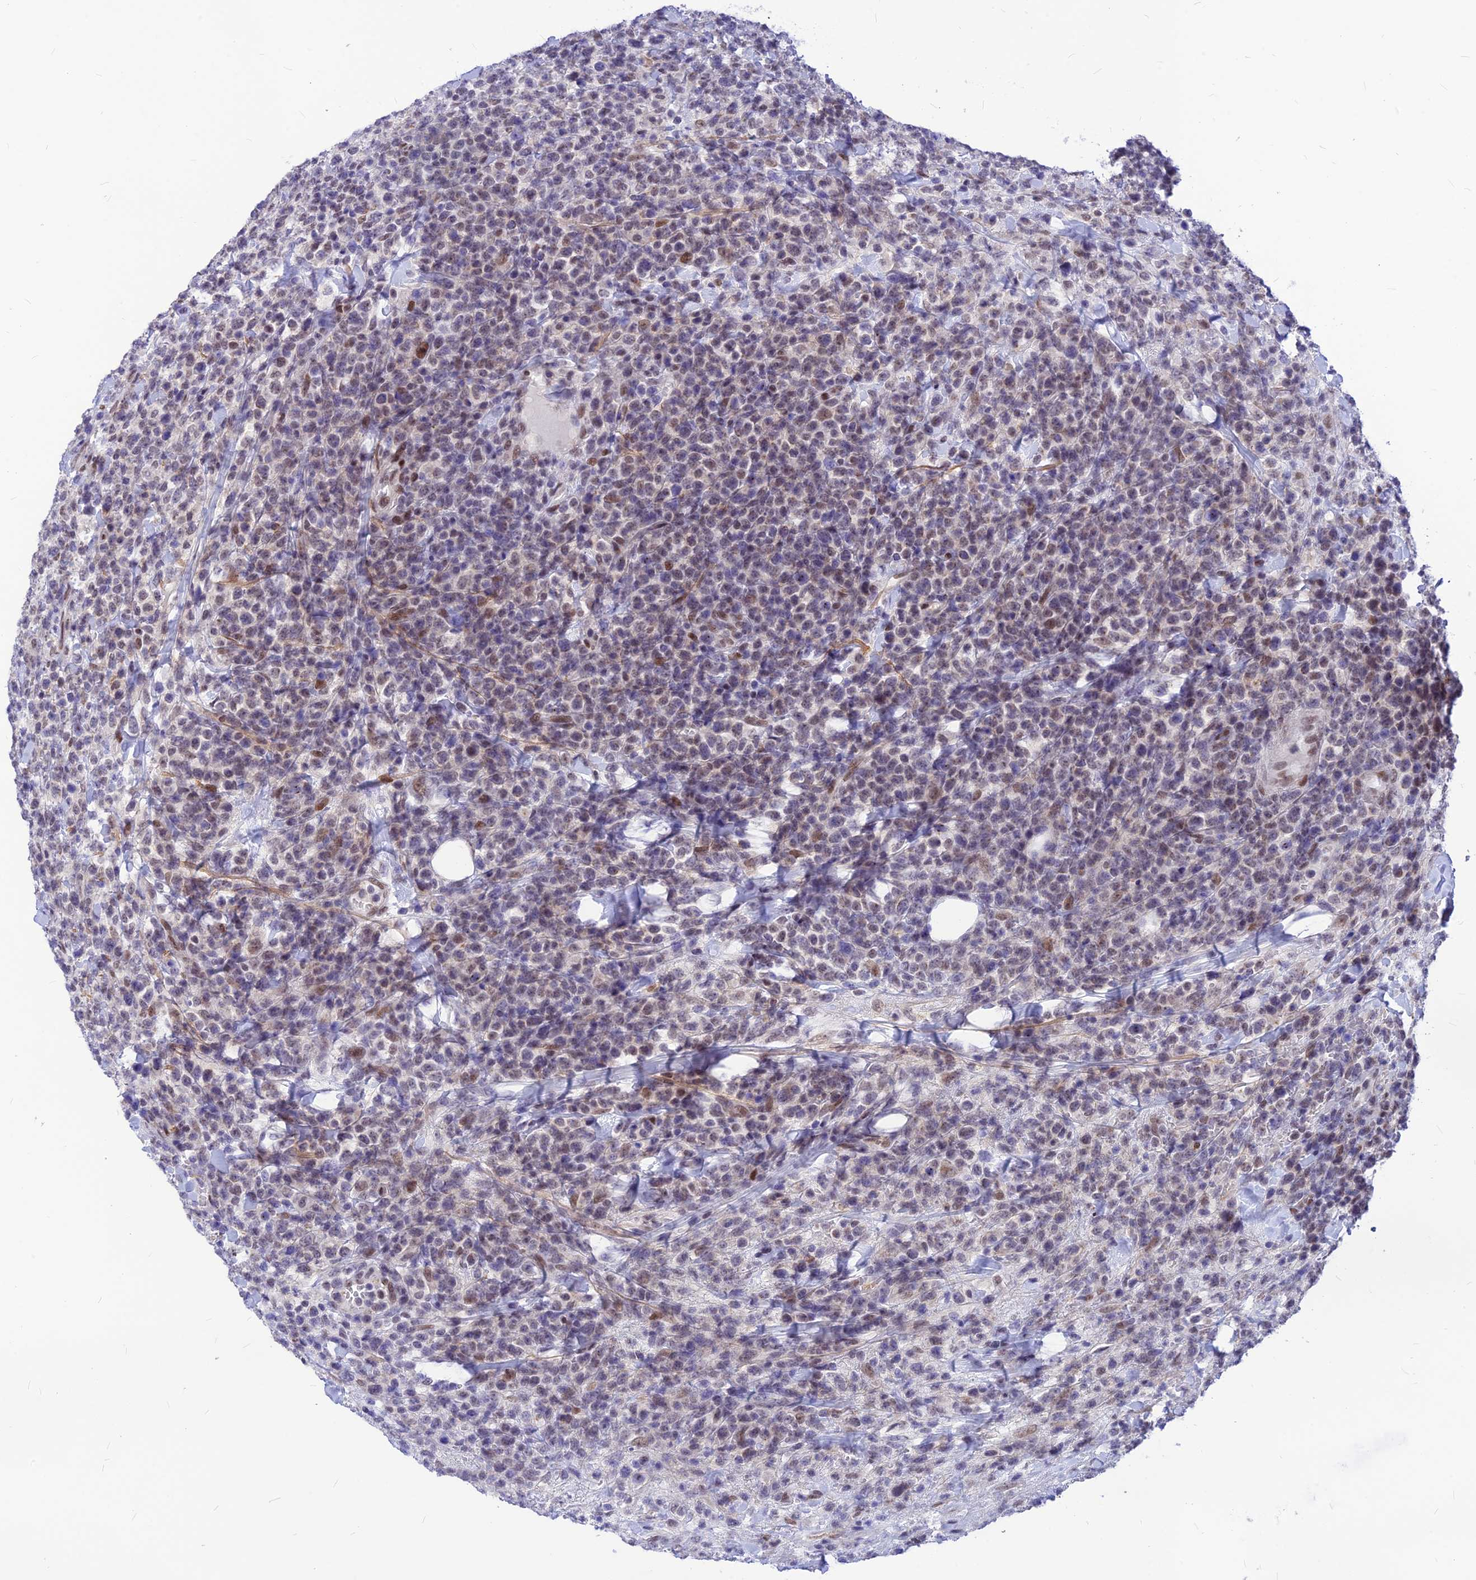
{"staining": {"intensity": "weak", "quantity": "<25%", "location": "nuclear"}, "tissue": "lymphoma", "cell_type": "Tumor cells", "image_type": "cancer", "snomed": [{"axis": "morphology", "description": "Malignant lymphoma, non-Hodgkin's type, High grade"}, {"axis": "topography", "description": "Colon"}], "caption": "IHC image of neoplastic tissue: lymphoma stained with DAB (3,3'-diaminobenzidine) demonstrates no significant protein staining in tumor cells. (DAB (3,3'-diaminobenzidine) immunohistochemistry (IHC) with hematoxylin counter stain).", "gene": "KCTD13", "patient": {"sex": "female", "age": 53}}